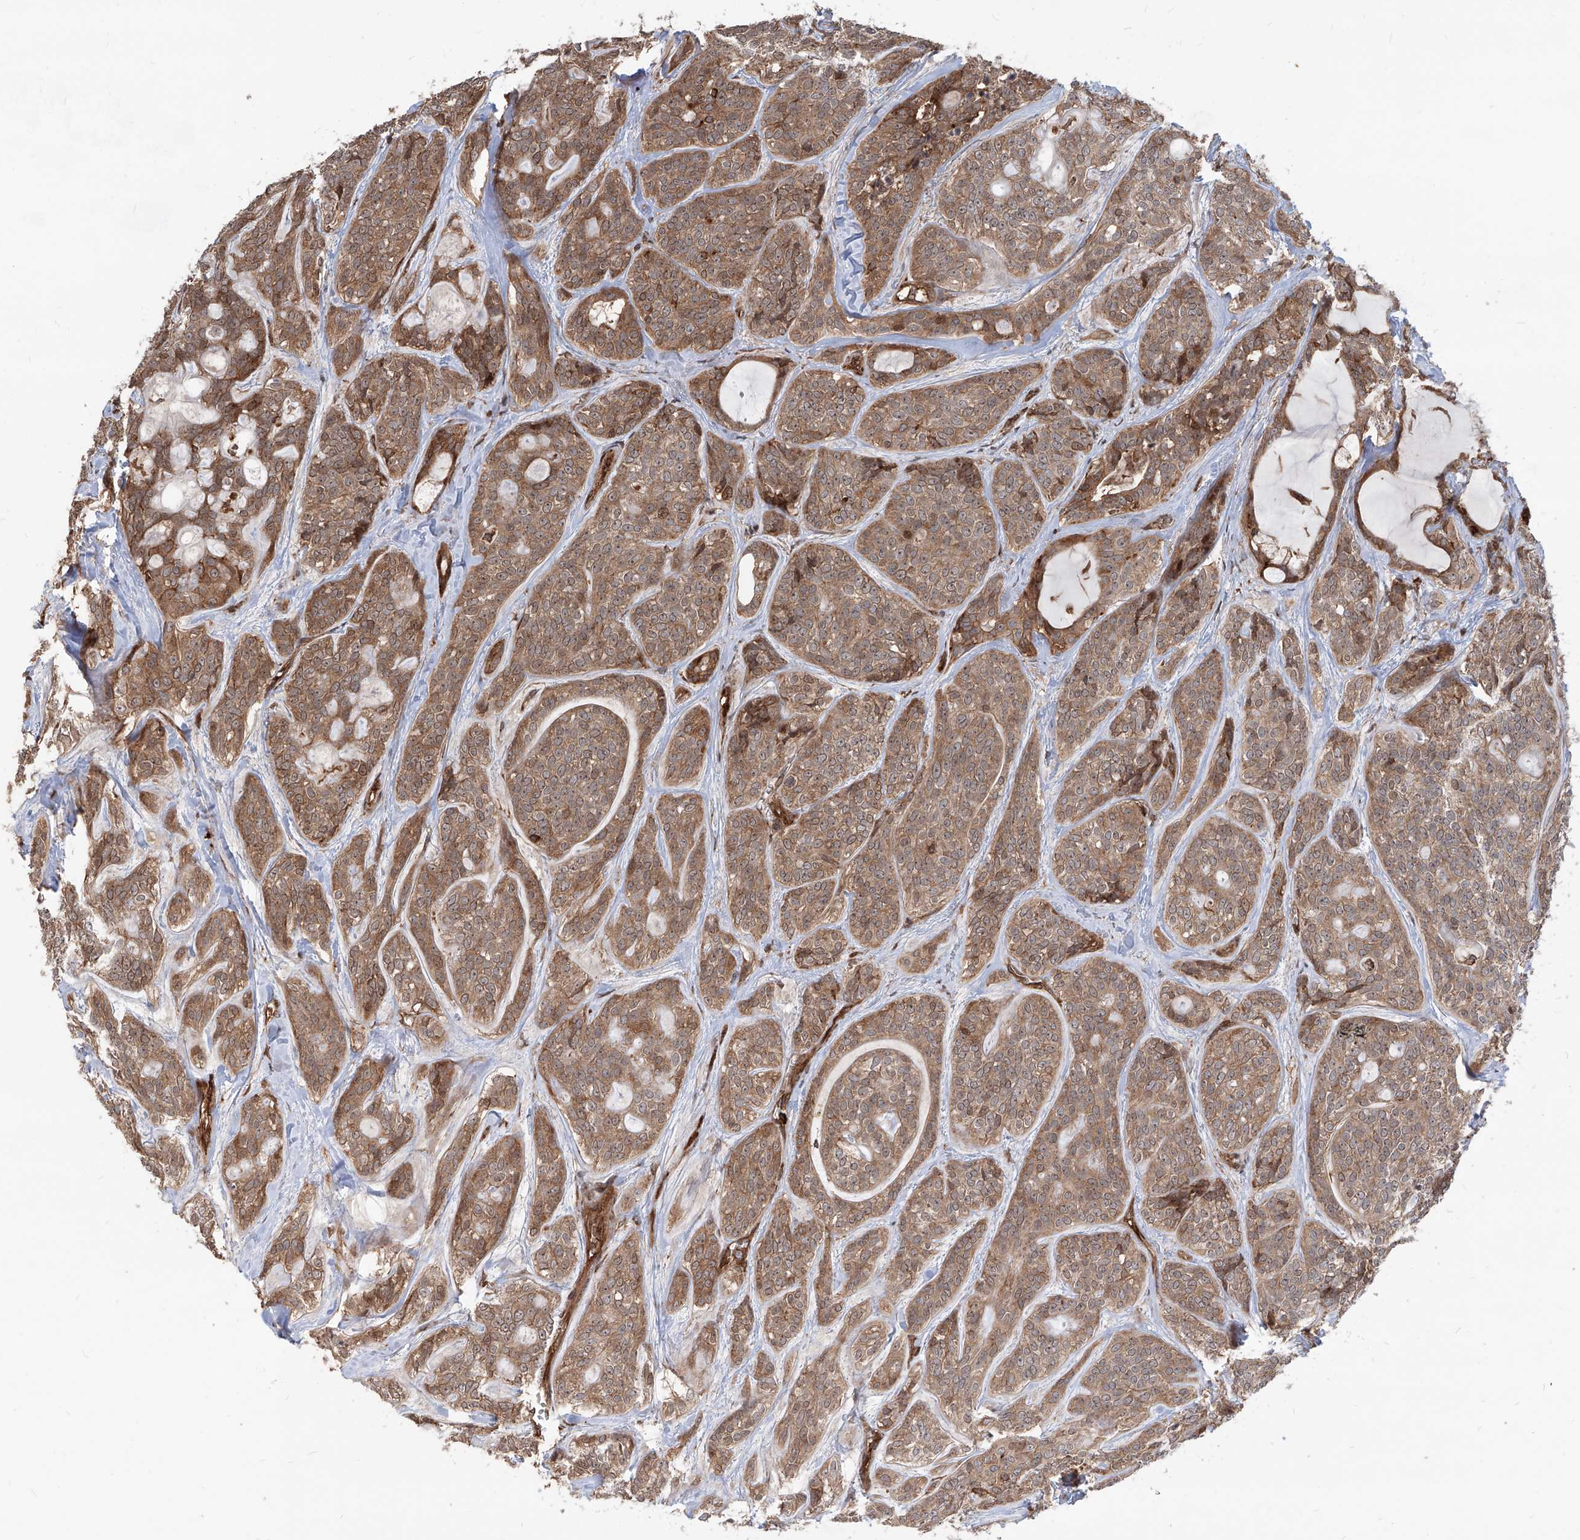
{"staining": {"intensity": "moderate", "quantity": ">75%", "location": "cytoplasmic/membranous"}, "tissue": "head and neck cancer", "cell_type": "Tumor cells", "image_type": "cancer", "snomed": [{"axis": "morphology", "description": "Adenocarcinoma, NOS"}, {"axis": "topography", "description": "Head-Neck"}], "caption": "The image displays a brown stain indicating the presence of a protein in the cytoplasmic/membranous of tumor cells in head and neck cancer (adenocarcinoma).", "gene": "MAGED2", "patient": {"sex": "male", "age": 66}}